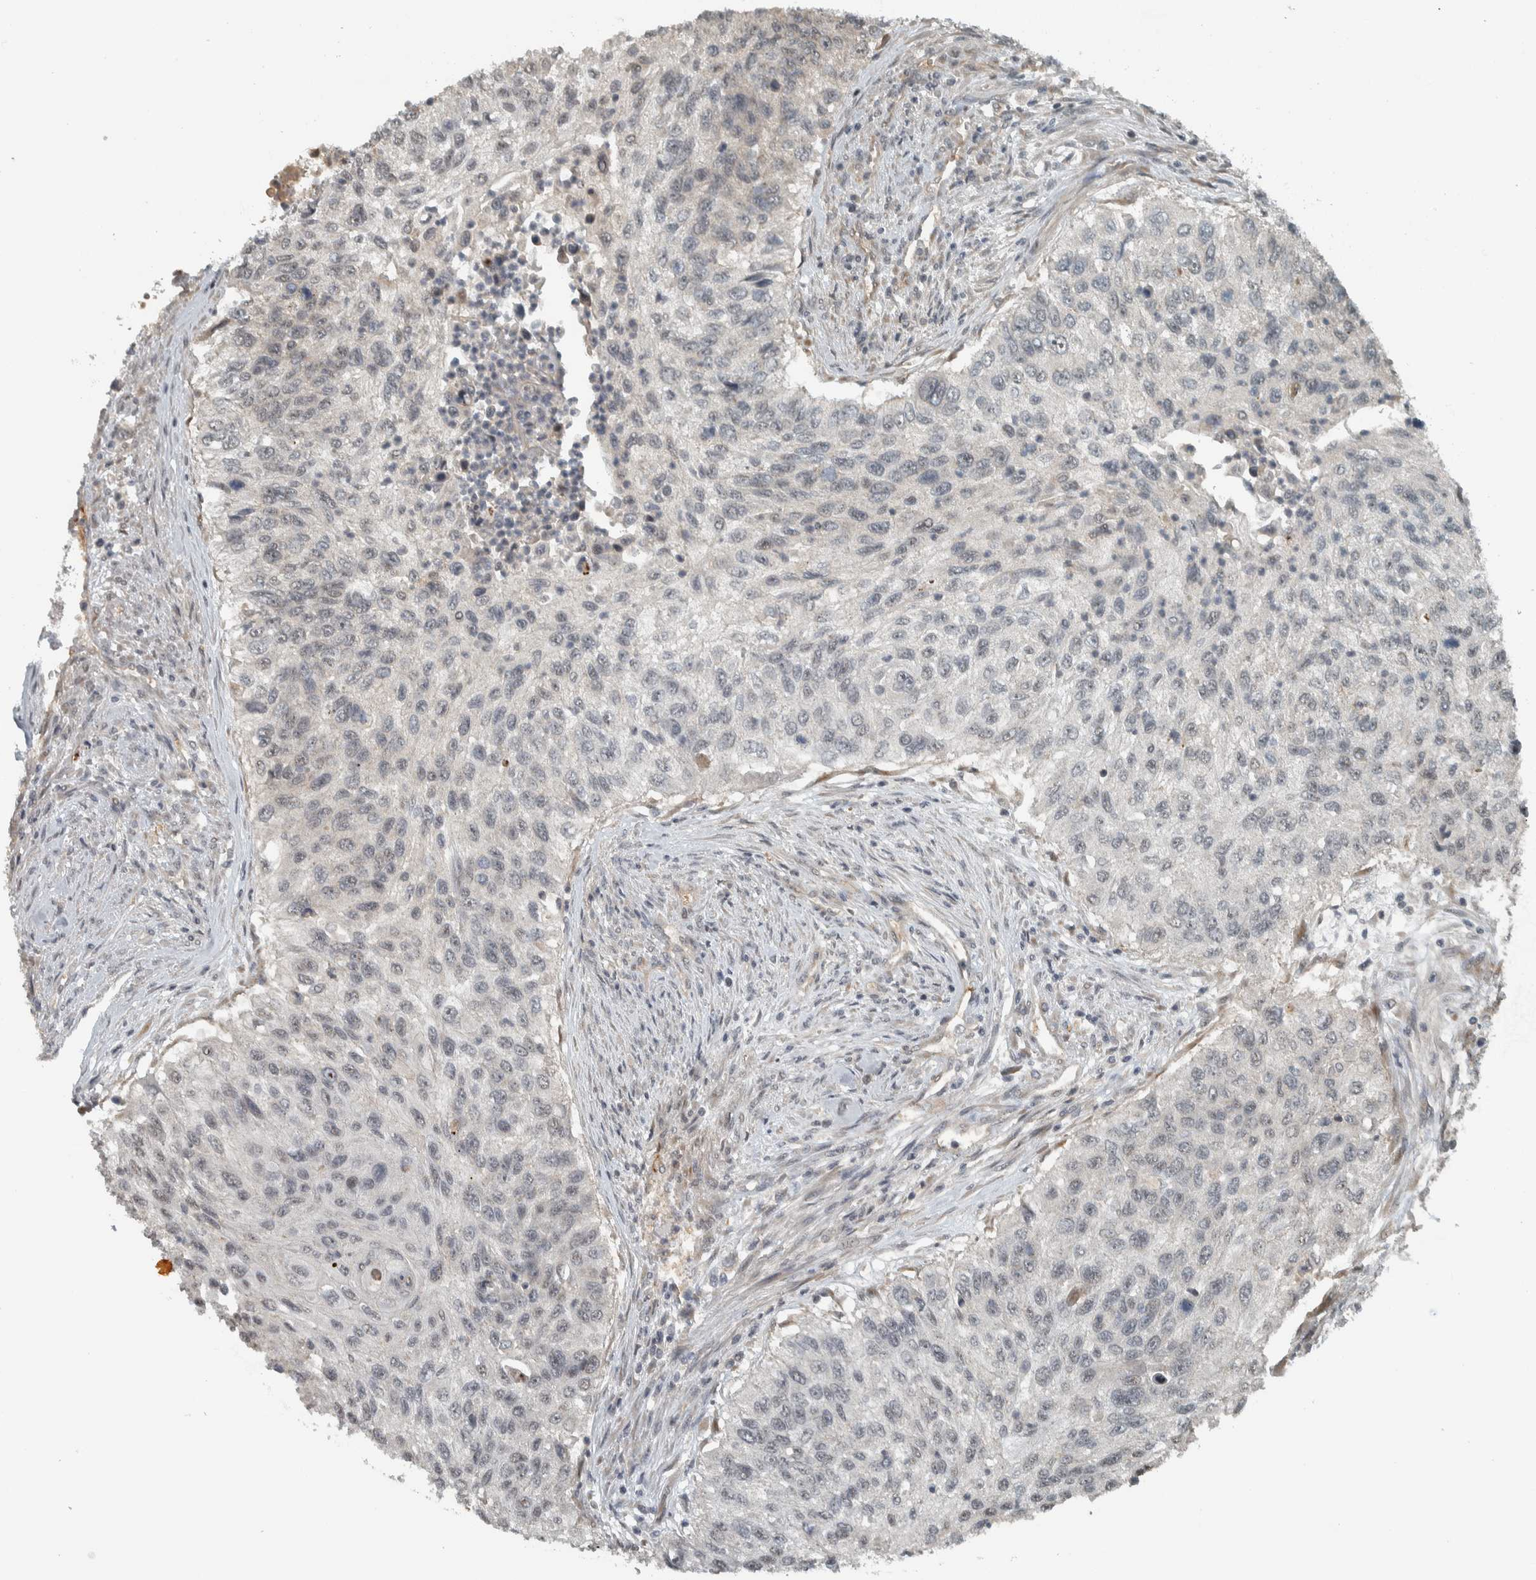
{"staining": {"intensity": "weak", "quantity": "<25%", "location": "nuclear"}, "tissue": "urothelial cancer", "cell_type": "Tumor cells", "image_type": "cancer", "snomed": [{"axis": "morphology", "description": "Urothelial carcinoma, High grade"}, {"axis": "topography", "description": "Urinary bladder"}], "caption": "Protein analysis of high-grade urothelial carcinoma shows no significant staining in tumor cells. (DAB immunohistochemistry visualized using brightfield microscopy, high magnification).", "gene": "NAPG", "patient": {"sex": "female", "age": 60}}